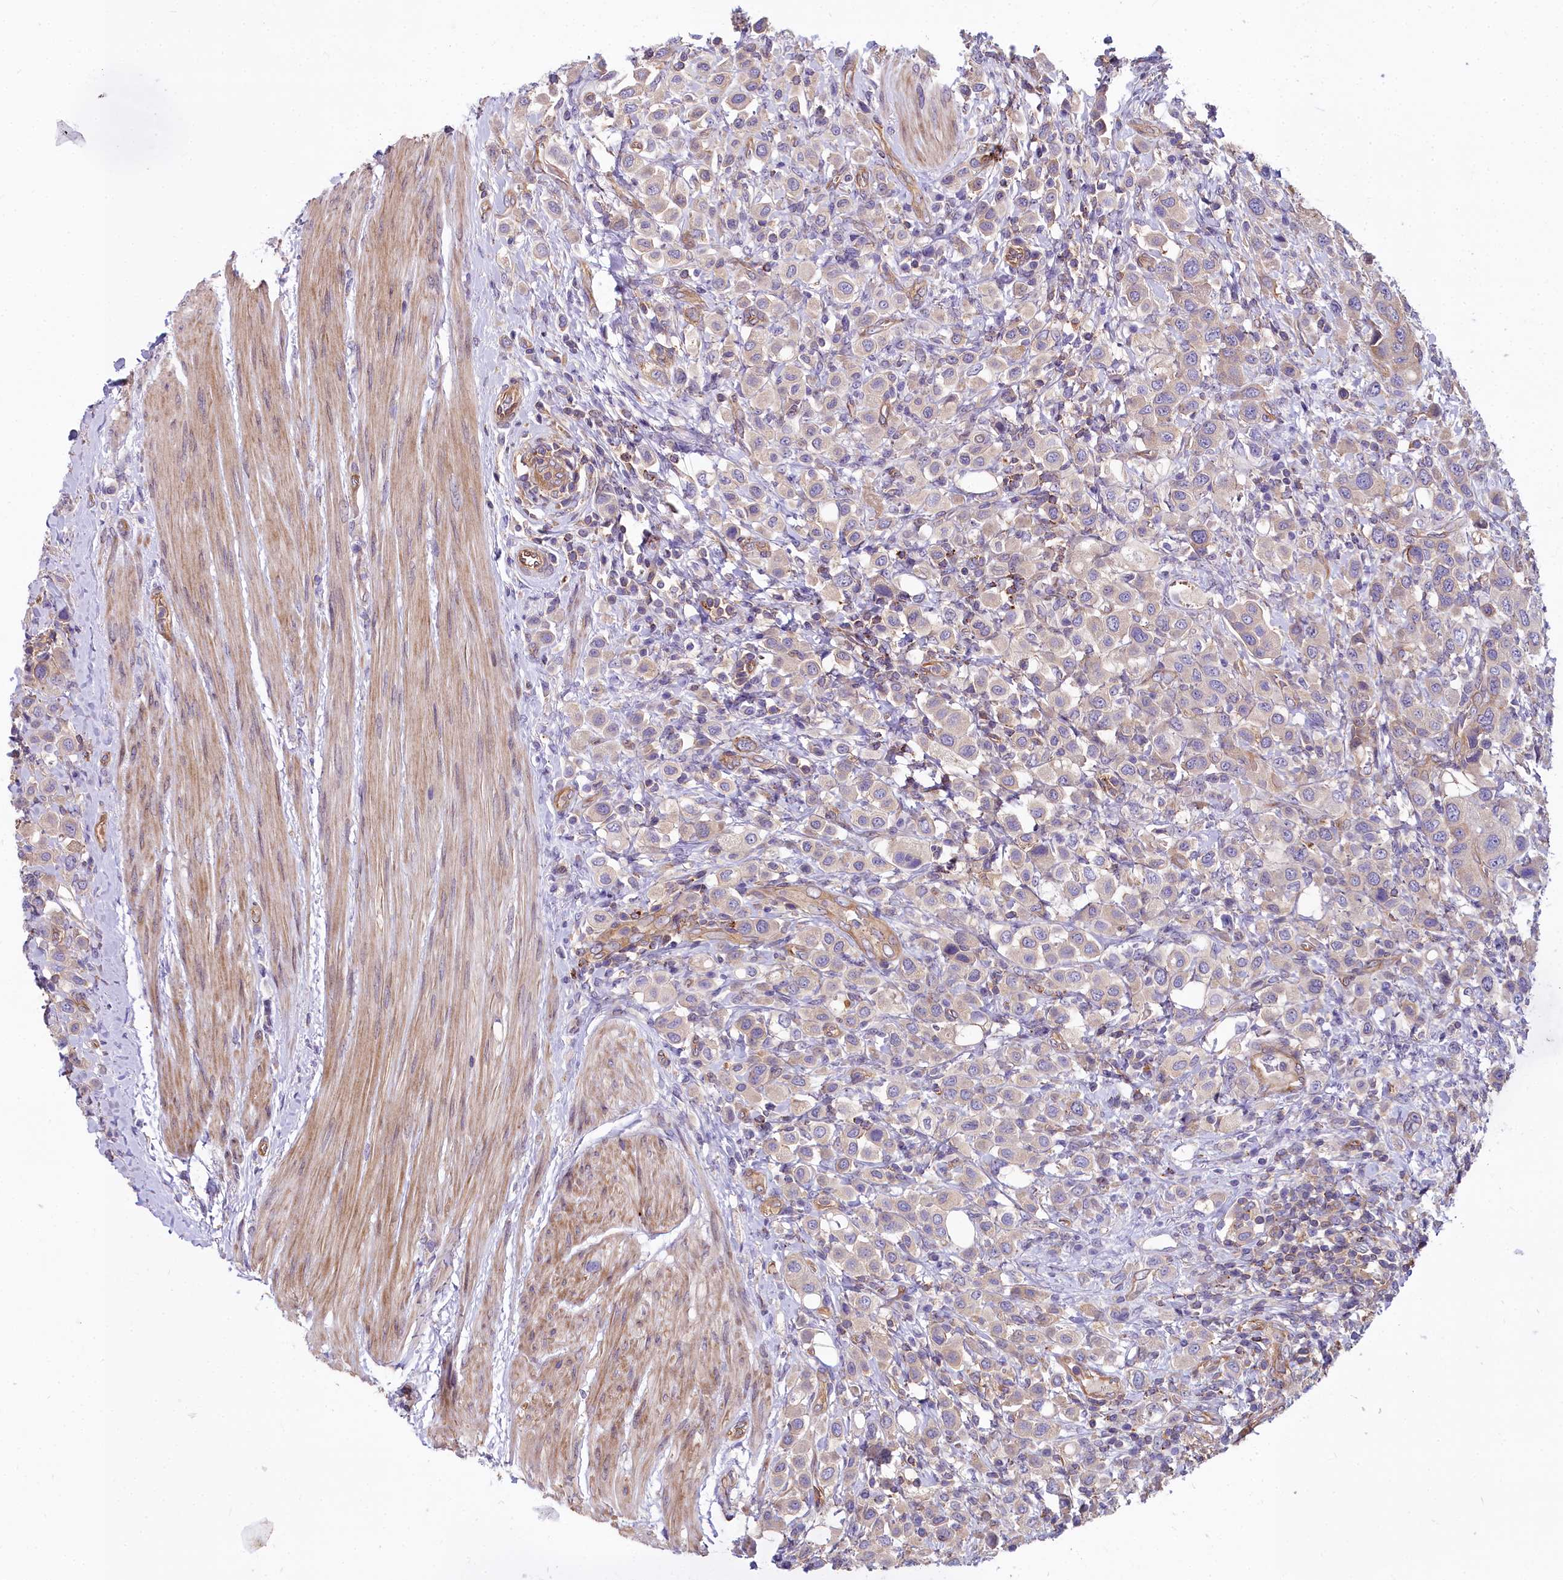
{"staining": {"intensity": "weak", "quantity": "25%-75%", "location": "cytoplasmic/membranous"}, "tissue": "urothelial cancer", "cell_type": "Tumor cells", "image_type": "cancer", "snomed": [{"axis": "morphology", "description": "Urothelial carcinoma, High grade"}, {"axis": "topography", "description": "Urinary bladder"}], "caption": "Protein positivity by IHC exhibits weak cytoplasmic/membranous expression in about 25%-75% of tumor cells in urothelial cancer.", "gene": "HLA-DOA", "patient": {"sex": "male", "age": 50}}